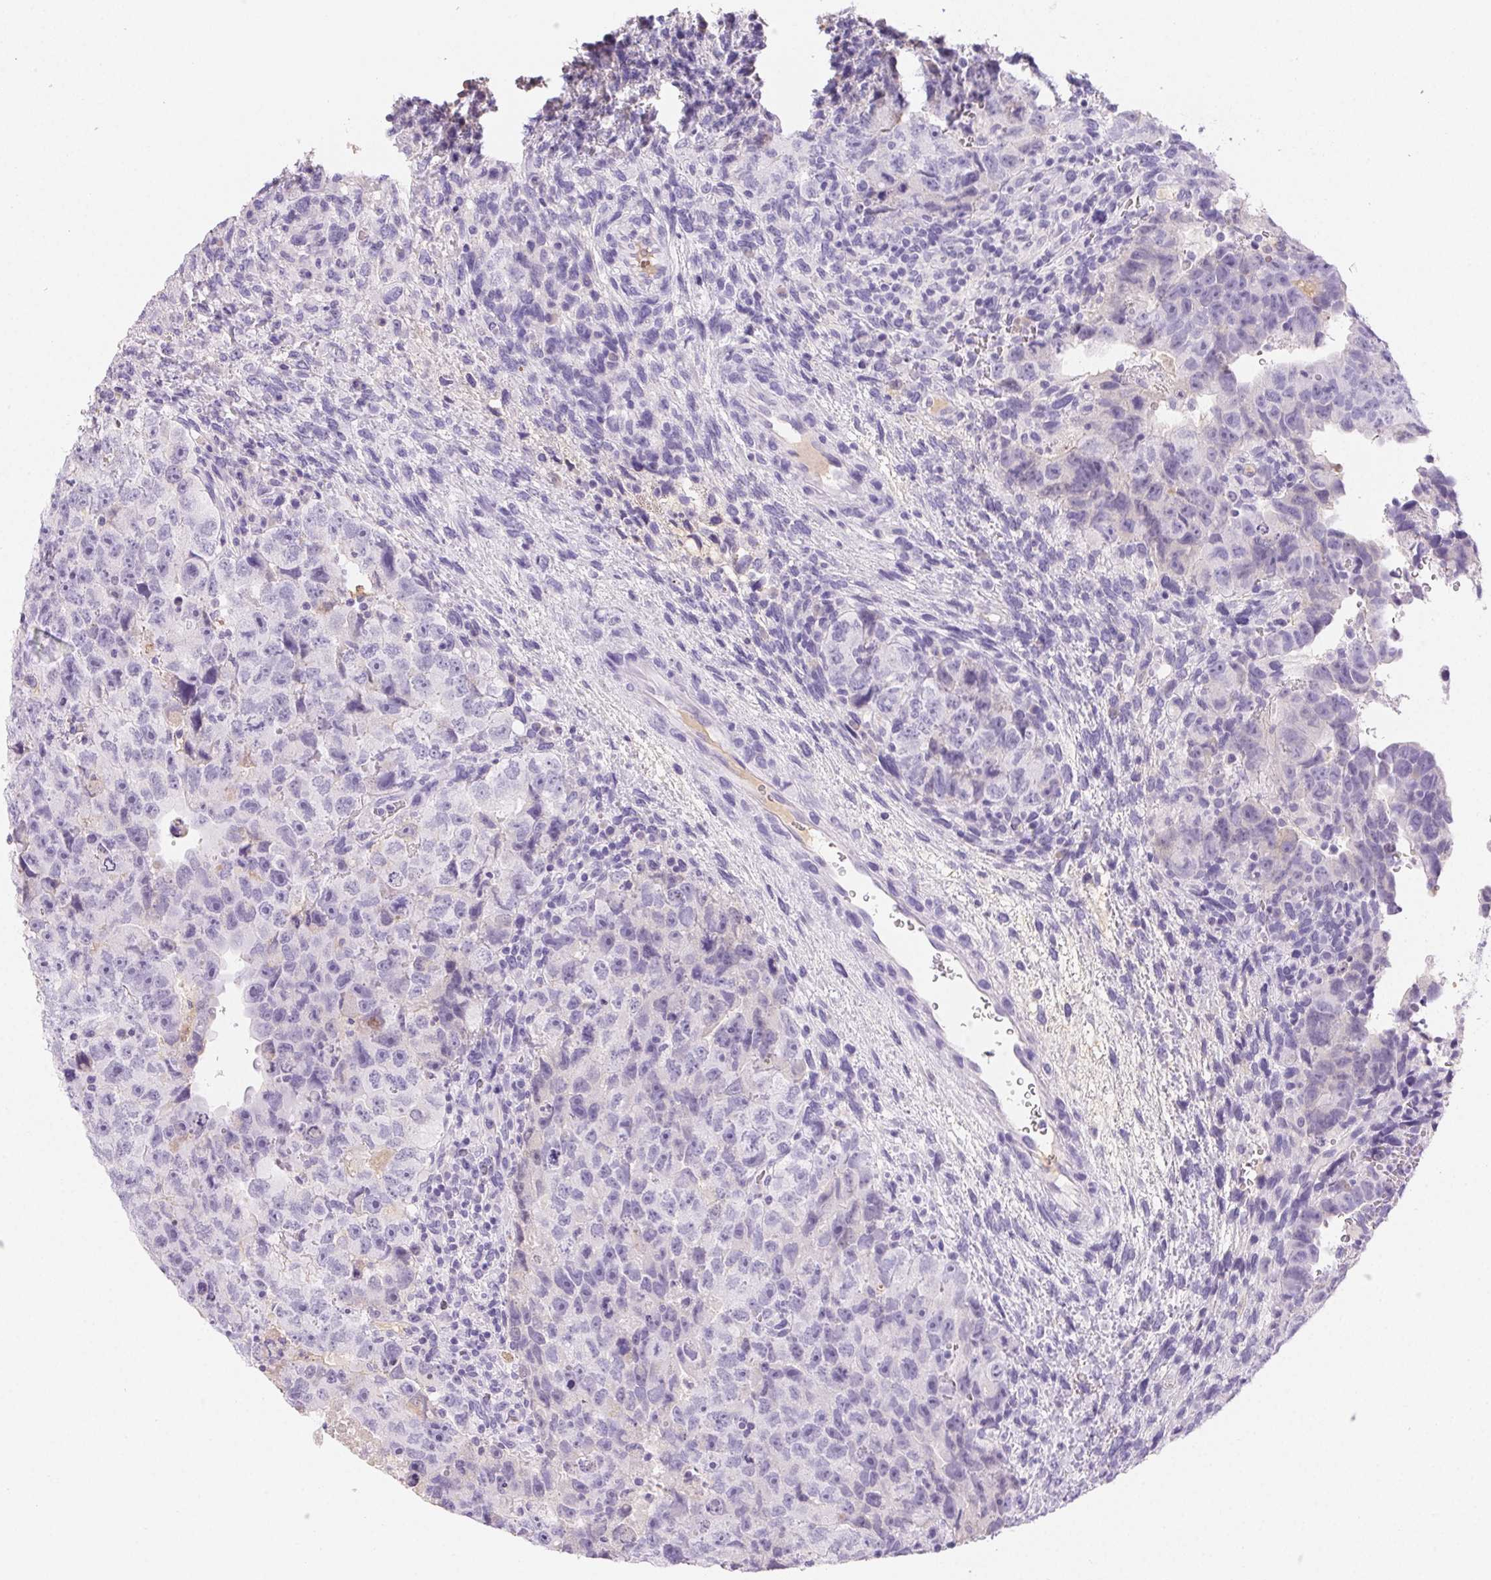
{"staining": {"intensity": "negative", "quantity": "none", "location": "none"}, "tissue": "testis cancer", "cell_type": "Tumor cells", "image_type": "cancer", "snomed": [{"axis": "morphology", "description": "Carcinoma, Embryonal, NOS"}, {"axis": "topography", "description": "Testis"}], "caption": "Immunohistochemical staining of human testis cancer (embryonal carcinoma) shows no significant positivity in tumor cells.", "gene": "PADI4", "patient": {"sex": "male", "age": 24}}